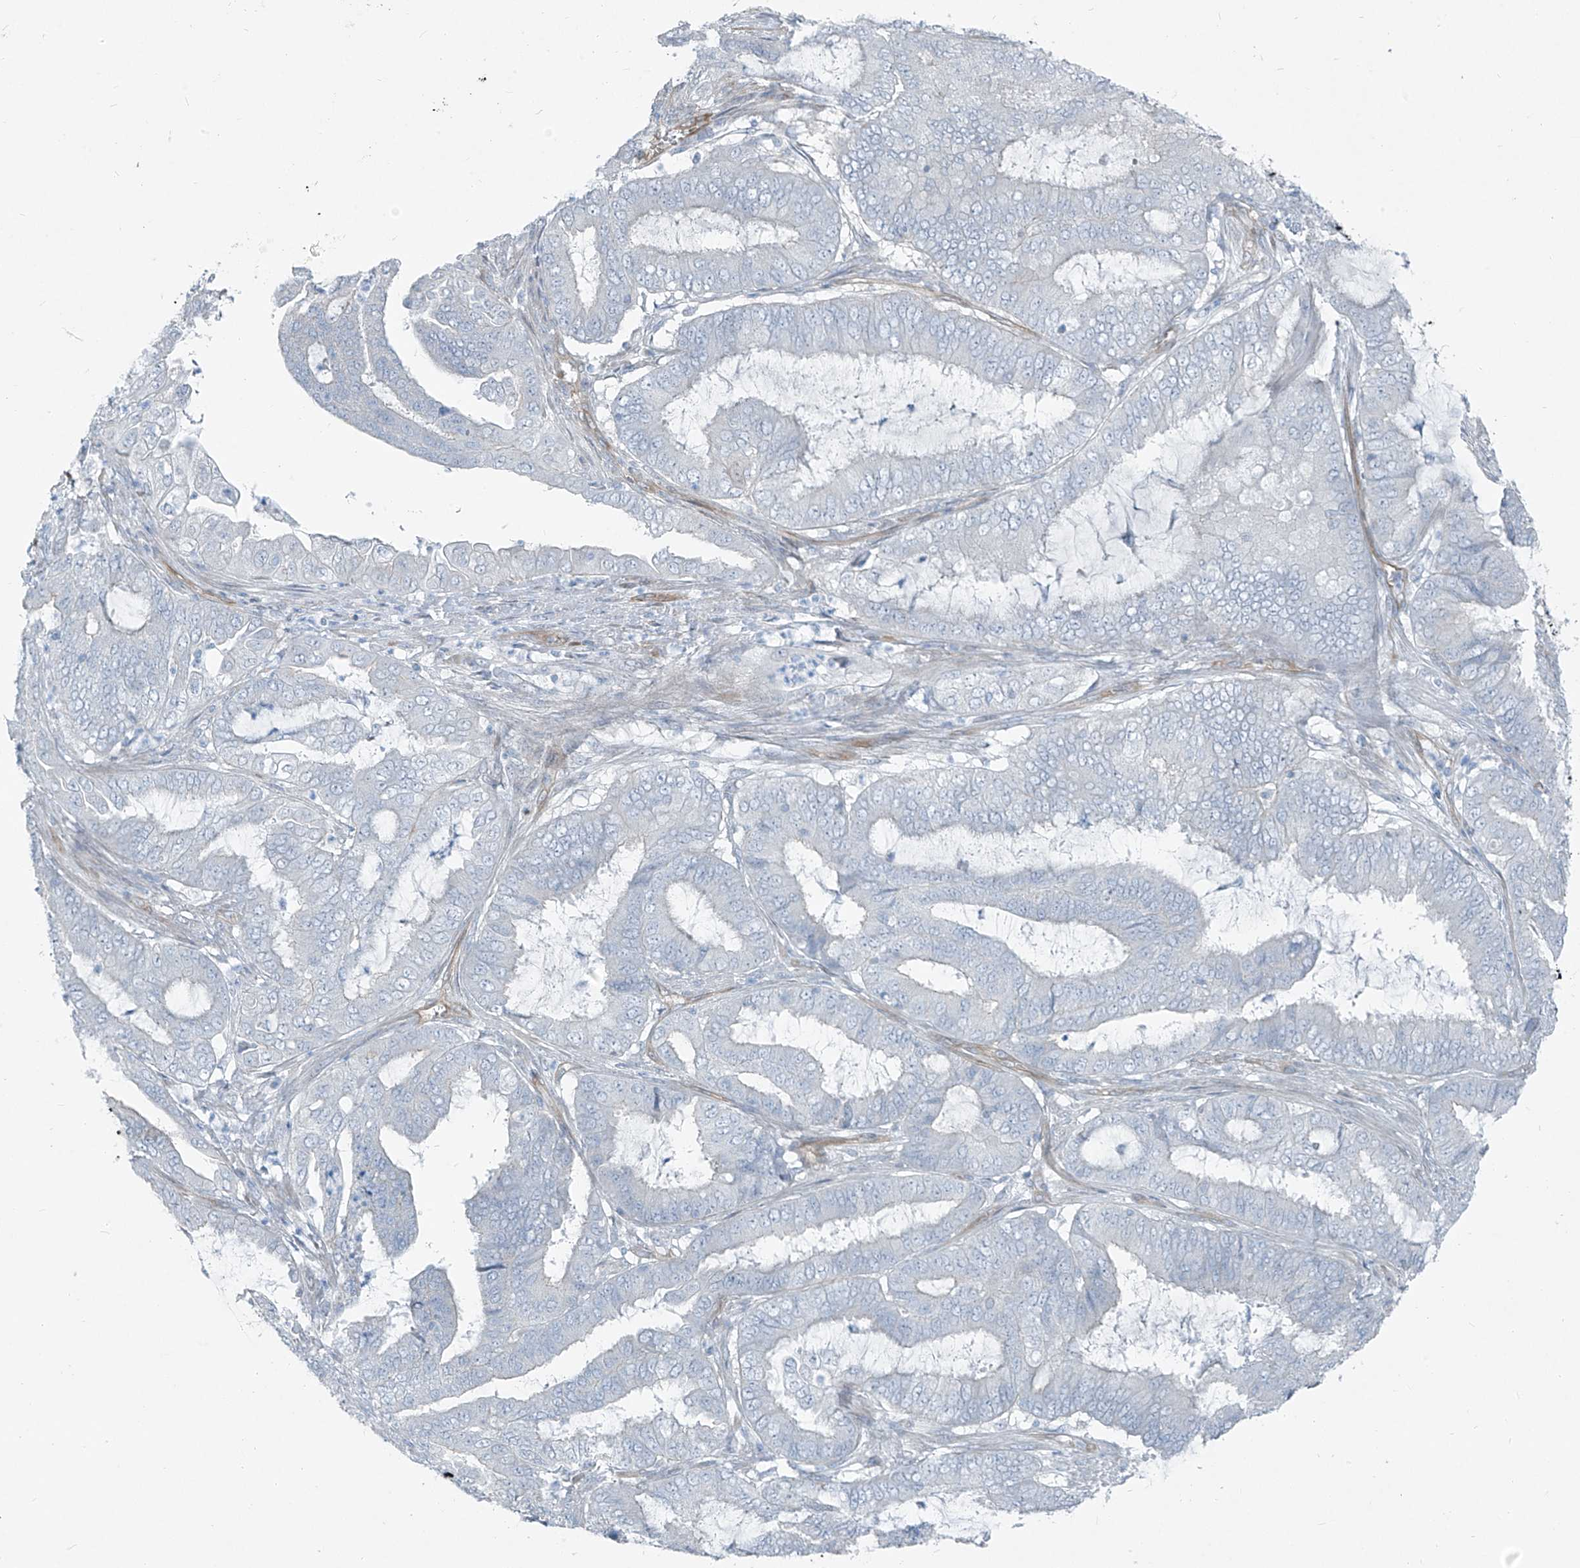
{"staining": {"intensity": "negative", "quantity": "none", "location": "none"}, "tissue": "endometrial cancer", "cell_type": "Tumor cells", "image_type": "cancer", "snomed": [{"axis": "morphology", "description": "Adenocarcinoma, NOS"}, {"axis": "topography", "description": "Endometrium"}], "caption": "Immunohistochemistry (IHC) image of adenocarcinoma (endometrial) stained for a protein (brown), which exhibits no expression in tumor cells.", "gene": "TNS2", "patient": {"sex": "female", "age": 51}}